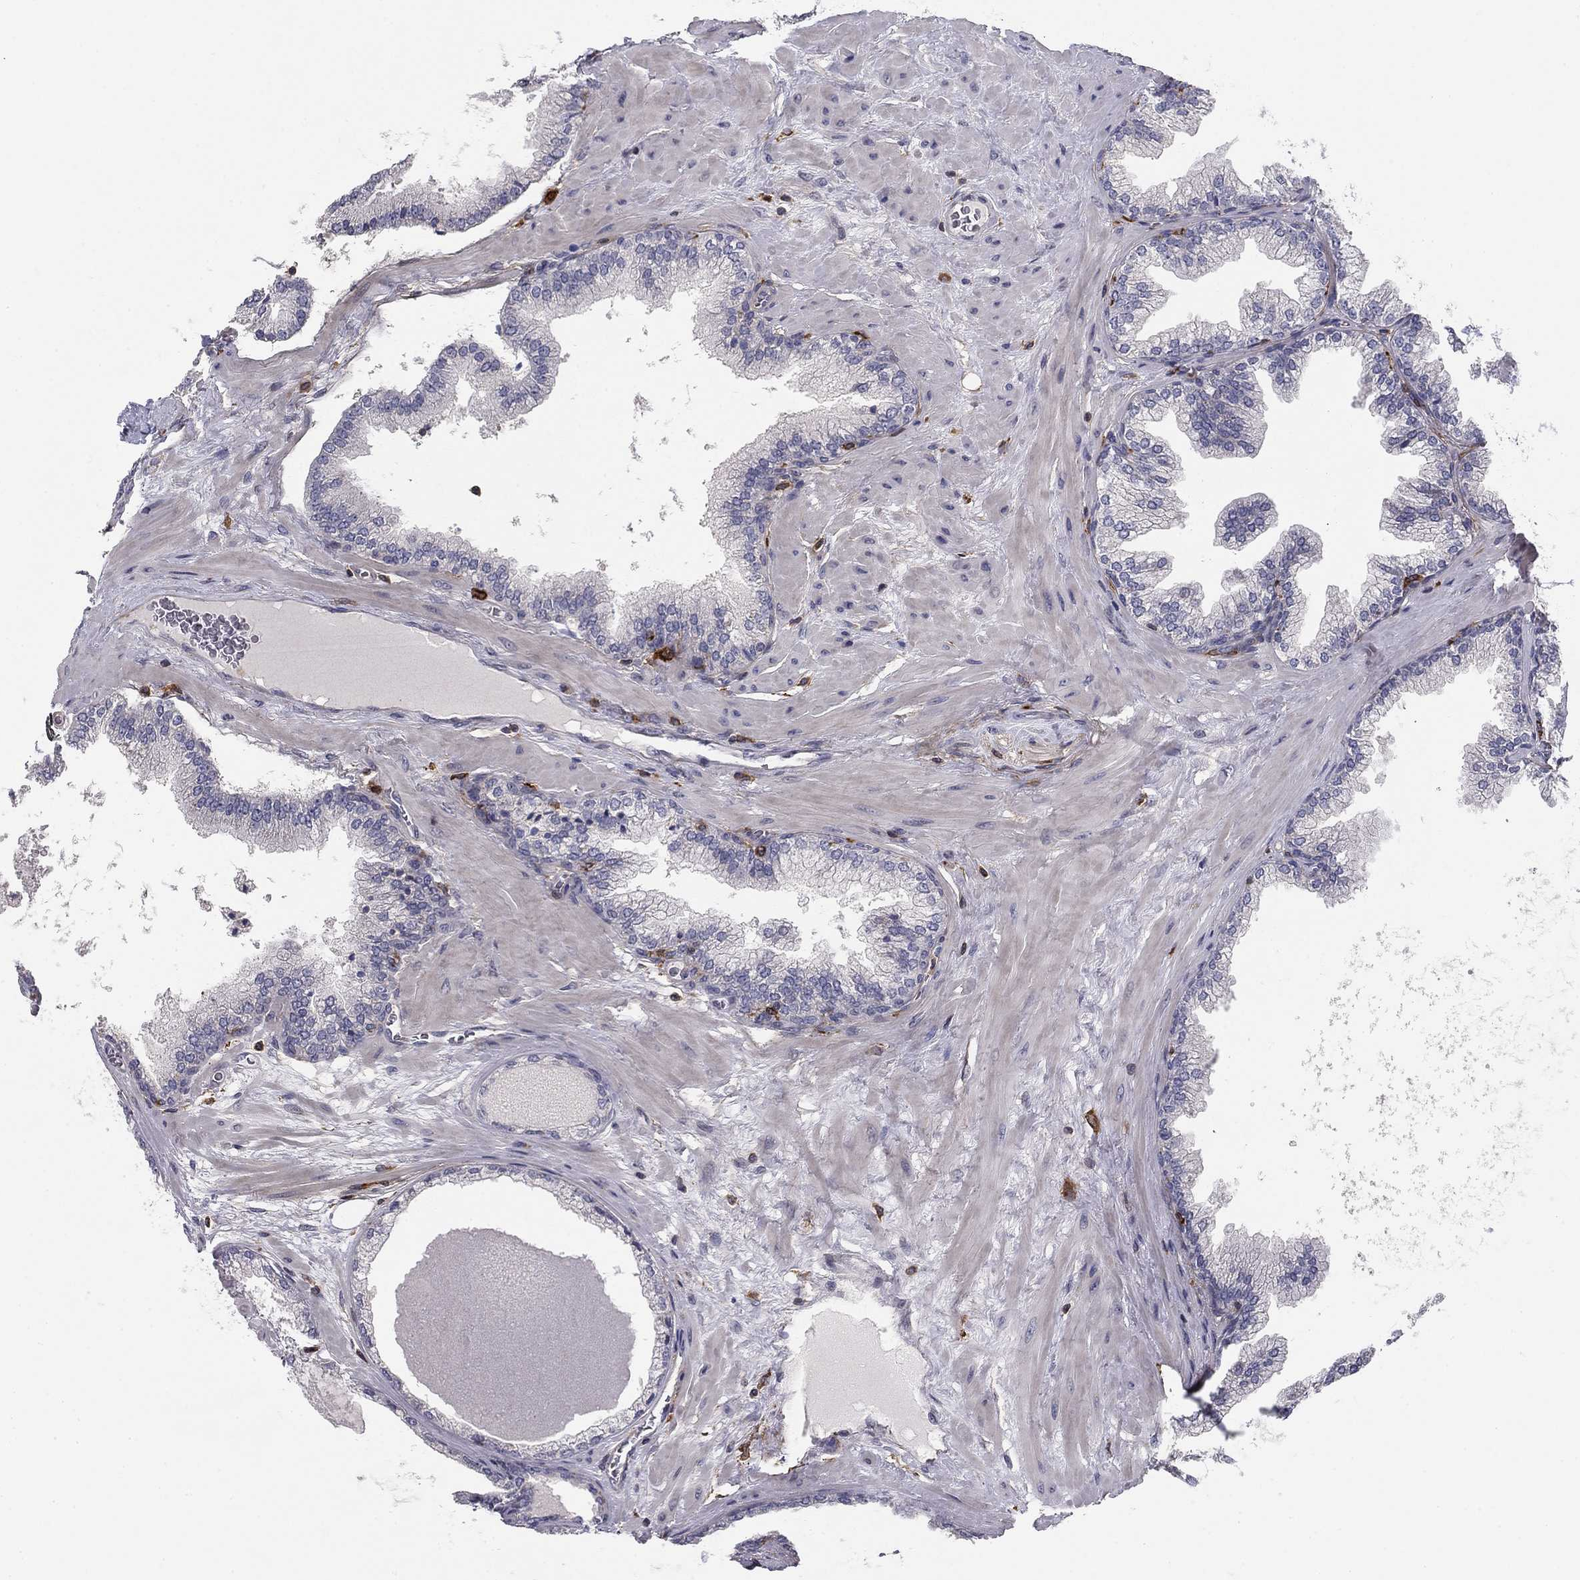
{"staining": {"intensity": "negative", "quantity": "none", "location": "none"}, "tissue": "prostate cancer", "cell_type": "Tumor cells", "image_type": "cancer", "snomed": [{"axis": "morphology", "description": "Adenocarcinoma, Low grade"}, {"axis": "topography", "description": "Prostate"}], "caption": "Image shows no significant protein staining in tumor cells of prostate cancer (adenocarcinoma (low-grade)).", "gene": "PLCB2", "patient": {"sex": "male", "age": 72}}